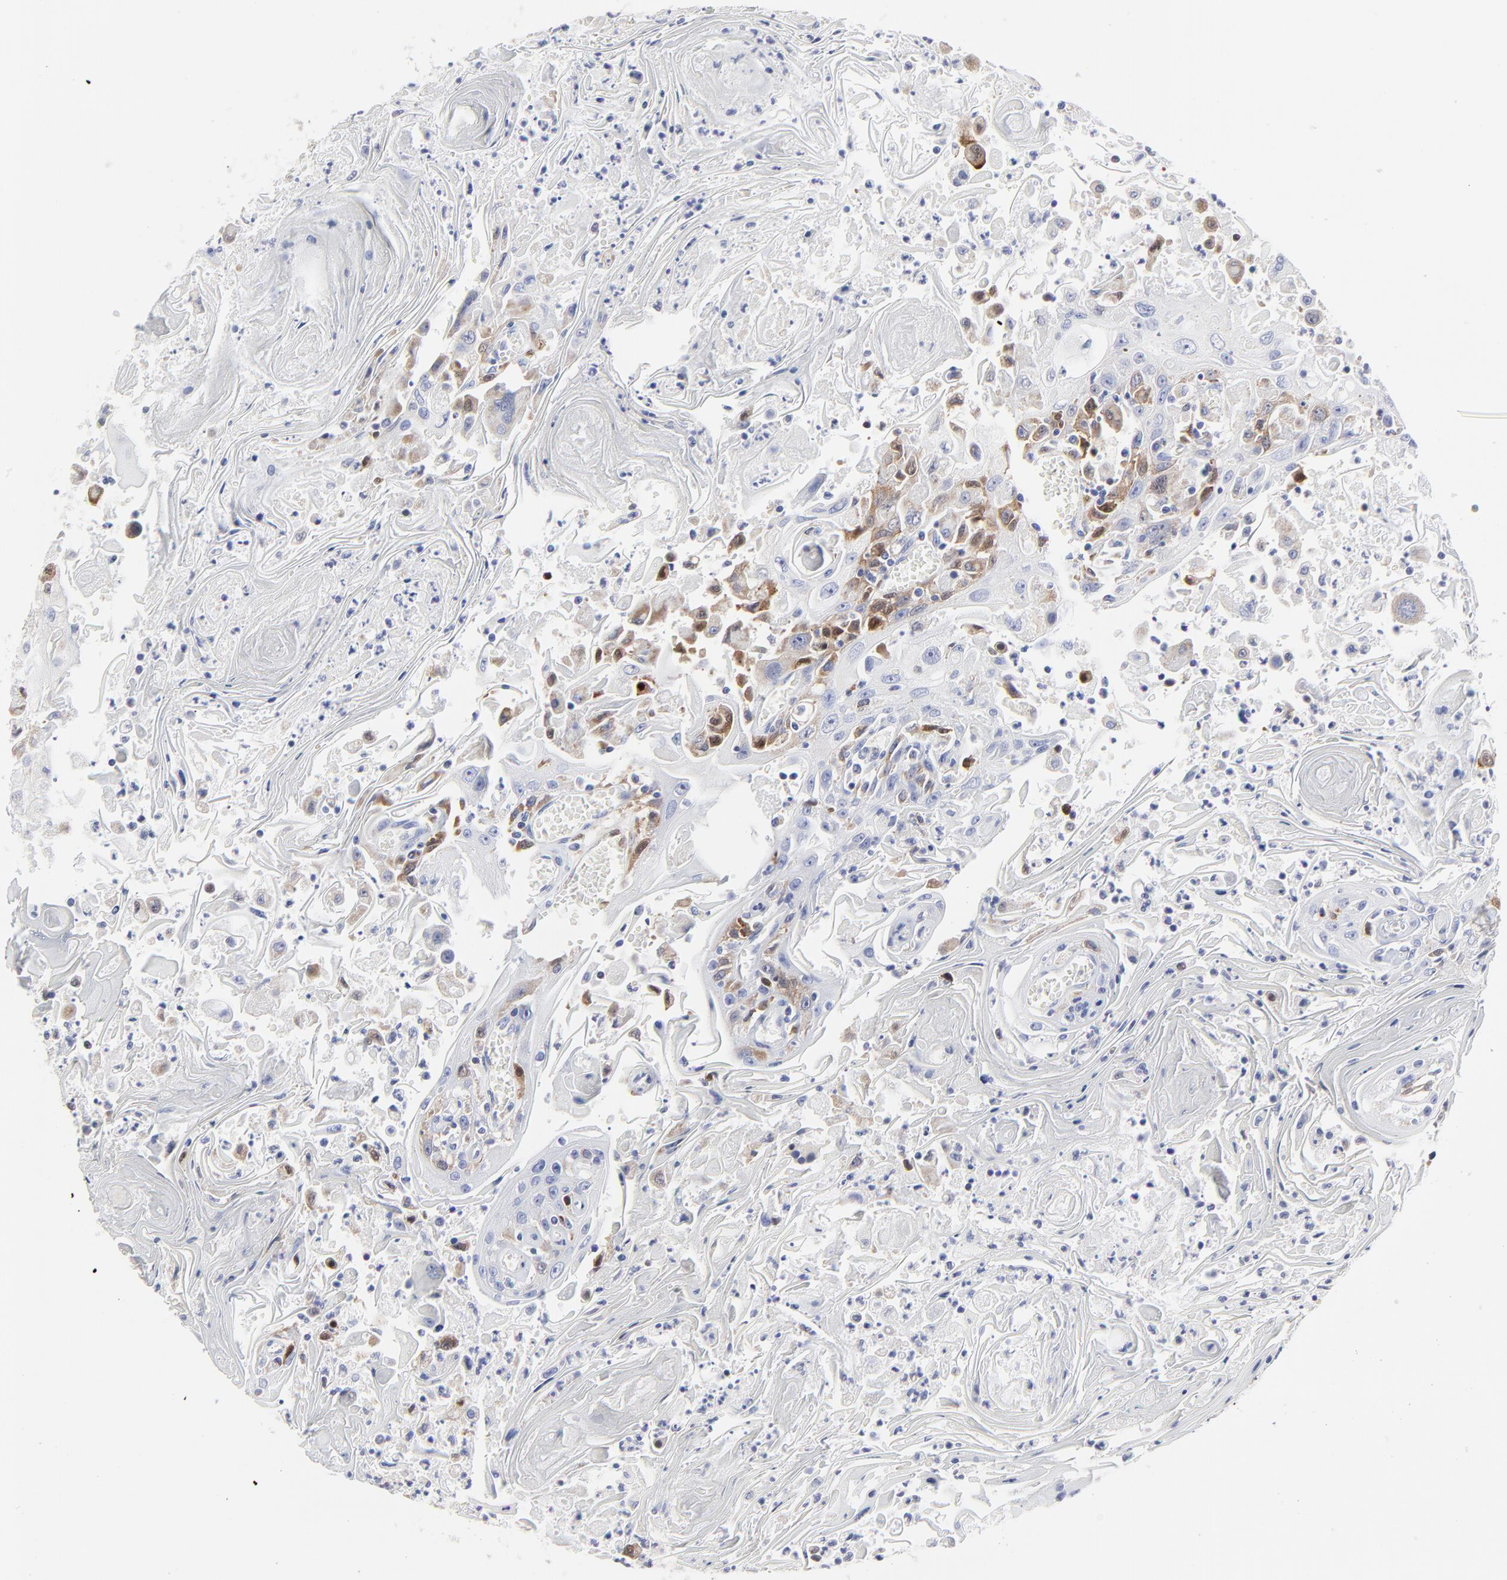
{"staining": {"intensity": "moderate", "quantity": ">75%", "location": "cytoplasmic/membranous"}, "tissue": "head and neck cancer", "cell_type": "Tumor cells", "image_type": "cancer", "snomed": [{"axis": "morphology", "description": "Squamous cell carcinoma, NOS"}, {"axis": "topography", "description": "Oral tissue"}, {"axis": "topography", "description": "Head-Neck"}], "caption": "Immunohistochemistry staining of head and neck cancer (squamous cell carcinoma), which reveals medium levels of moderate cytoplasmic/membranous positivity in about >75% of tumor cells indicating moderate cytoplasmic/membranous protein staining. The staining was performed using DAB (brown) for protein detection and nuclei were counterstained in hematoxylin (blue).", "gene": "NCAPH", "patient": {"sex": "female", "age": 76}}